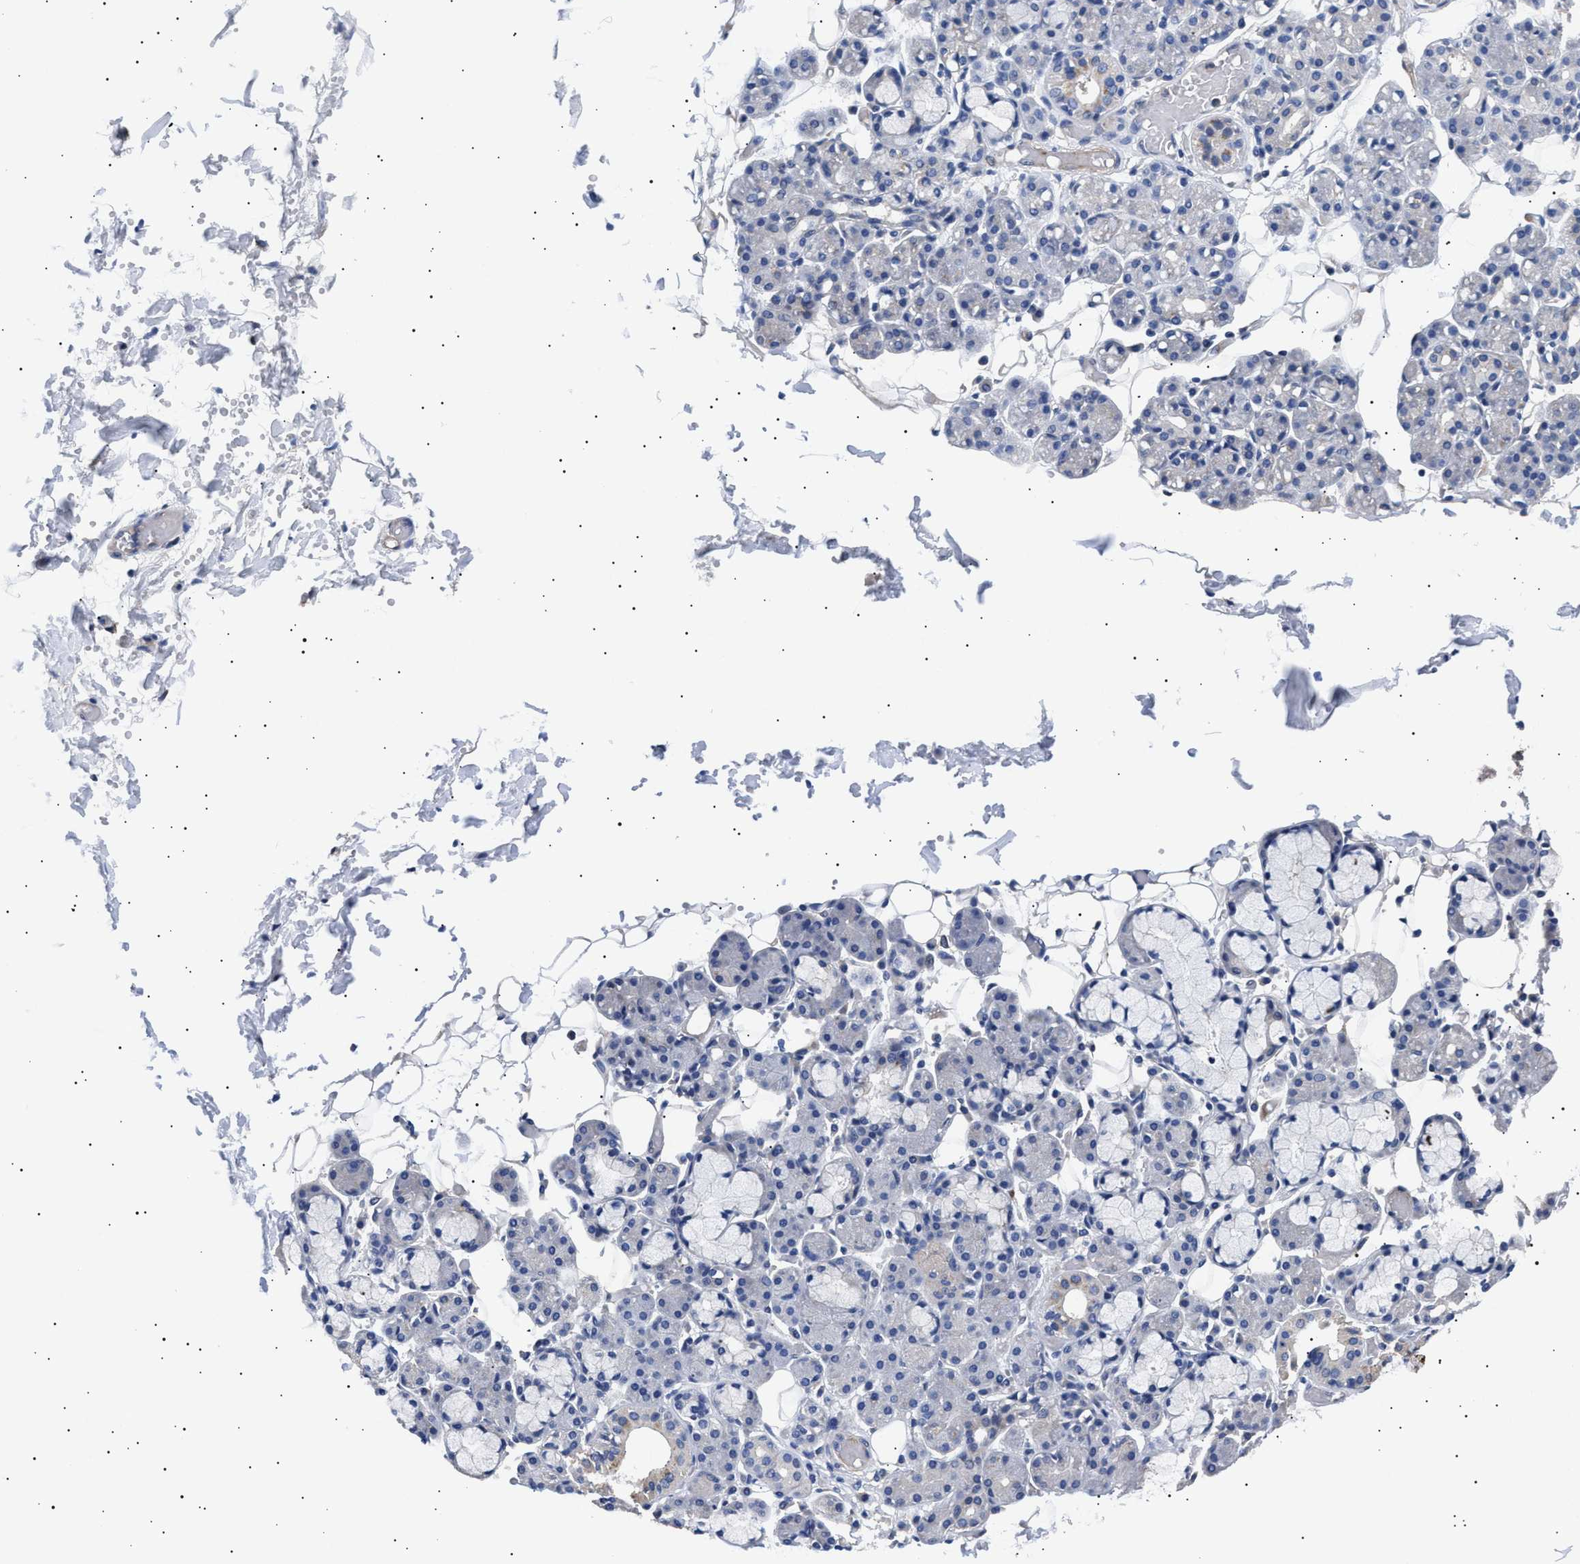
{"staining": {"intensity": "weak", "quantity": "<25%", "location": "cytoplasmic/membranous"}, "tissue": "salivary gland", "cell_type": "Glandular cells", "image_type": "normal", "snomed": [{"axis": "morphology", "description": "Normal tissue, NOS"}, {"axis": "topography", "description": "Salivary gland"}], "caption": "IHC image of normal salivary gland: salivary gland stained with DAB displays no significant protein positivity in glandular cells.", "gene": "HEMGN", "patient": {"sex": "male", "age": 63}}